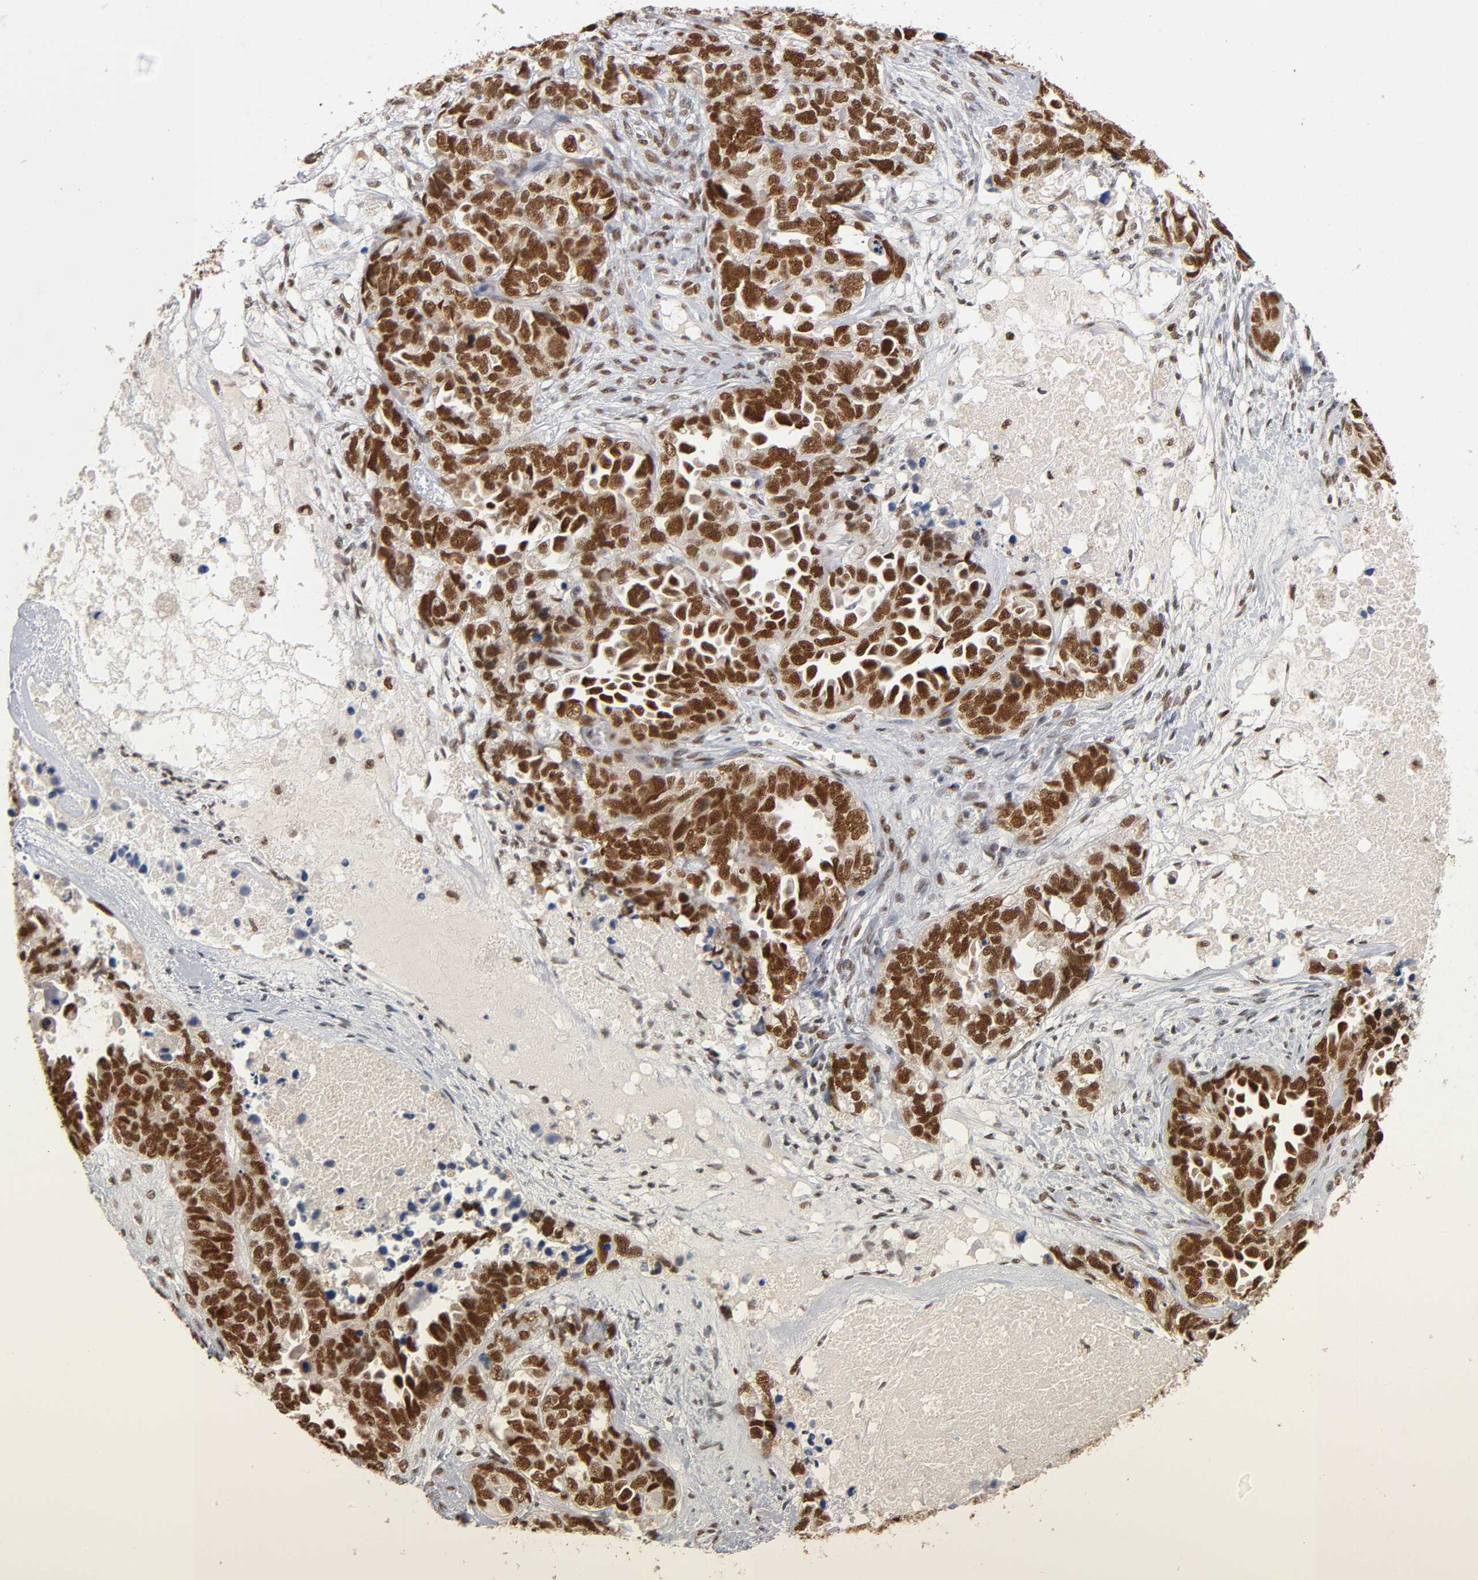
{"staining": {"intensity": "strong", "quantity": ">75%", "location": "nuclear"}, "tissue": "ovarian cancer", "cell_type": "Tumor cells", "image_type": "cancer", "snomed": [{"axis": "morphology", "description": "Cystadenocarcinoma, serous, NOS"}, {"axis": "topography", "description": "Ovary"}], "caption": "Protein positivity by IHC exhibits strong nuclear positivity in about >75% of tumor cells in ovarian cancer.", "gene": "ILKAP", "patient": {"sex": "female", "age": 82}}